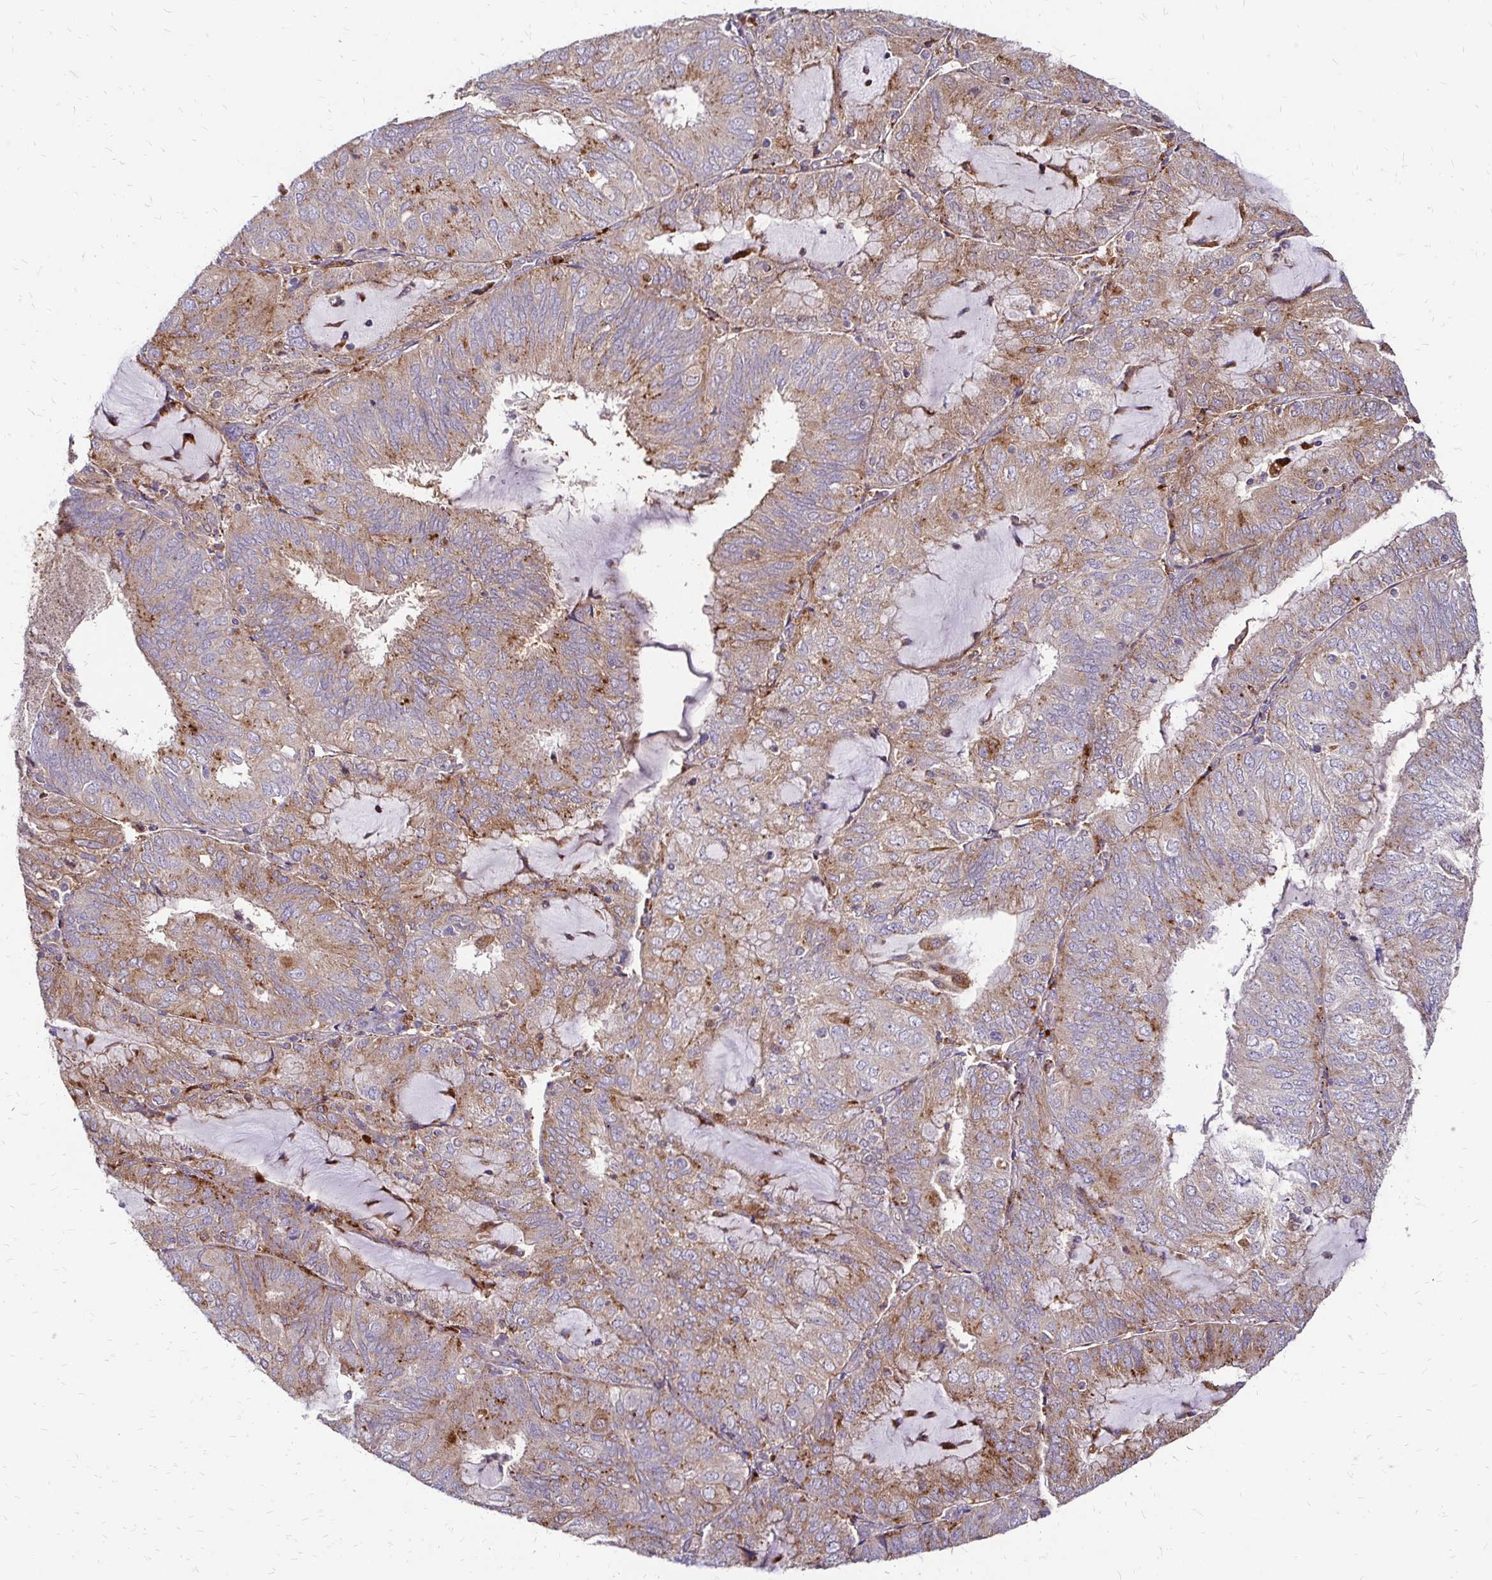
{"staining": {"intensity": "moderate", "quantity": ">75%", "location": "cytoplasmic/membranous"}, "tissue": "endometrial cancer", "cell_type": "Tumor cells", "image_type": "cancer", "snomed": [{"axis": "morphology", "description": "Adenocarcinoma, NOS"}, {"axis": "topography", "description": "Endometrium"}], "caption": "Human endometrial adenocarcinoma stained with a brown dye exhibits moderate cytoplasmic/membranous positive expression in approximately >75% of tumor cells.", "gene": "IDUA", "patient": {"sex": "female", "age": 81}}